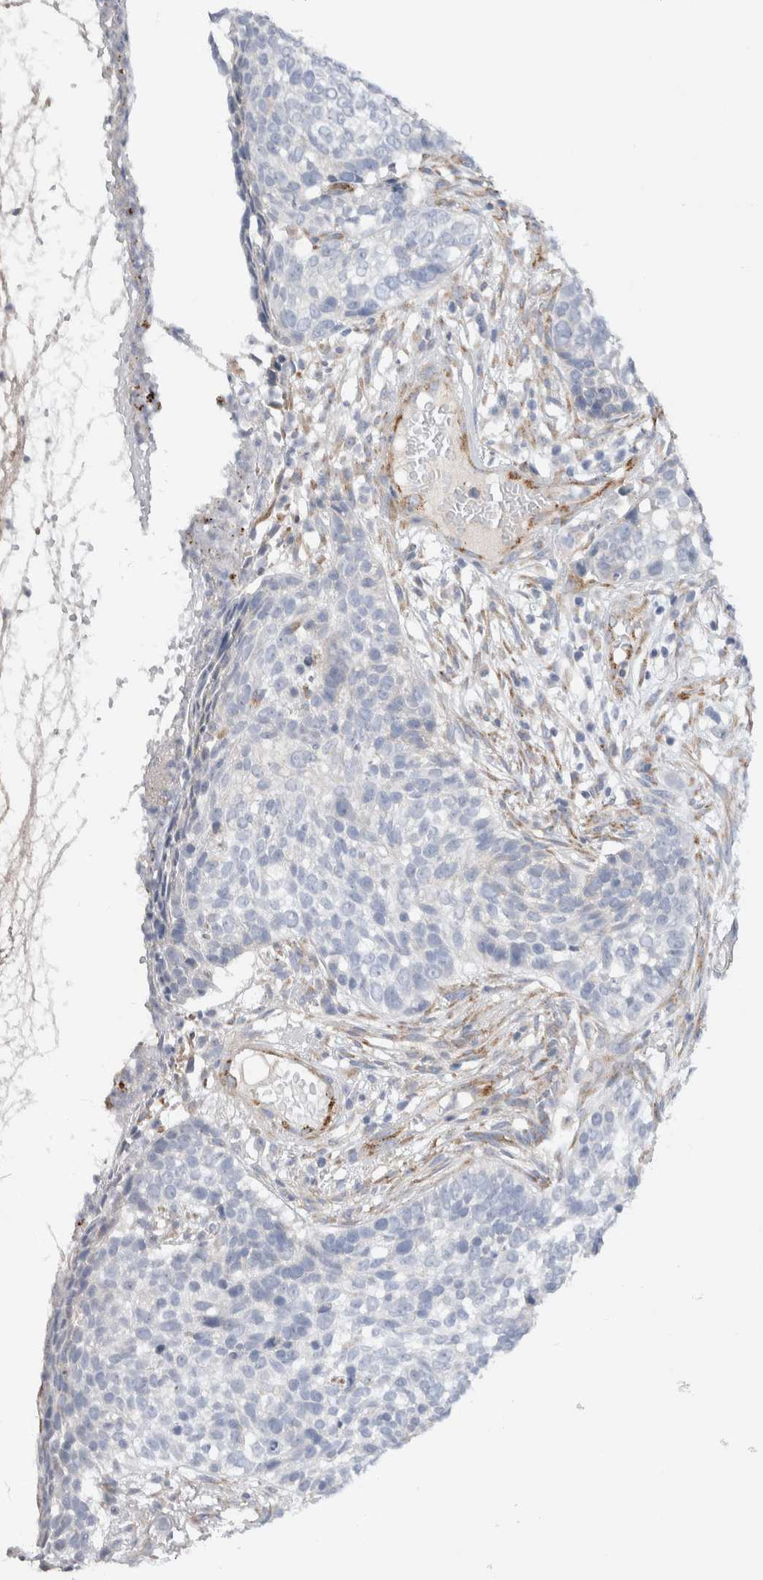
{"staining": {"intensity": "negative", "quantity": "none", "location": "none"}, "tissue": "skin cancer", "cell_type": "Tumor cells", "image_type": "cancer", "snomed": [{"axis": "morphology", "description": "Basal cell carcinoma"}, {"axis": "topography", "description": "Skin"}], "caption": "This histopathology image is of basal cell carcinoma (skin) stained with IHC to label a protein in brown with the nuclei are counter-stained blue. There is no staining in tumor cells. (DAB (3,3'-diaminobenzidine) IHC with hematoxylin counter stain).", "gene": "CNPY4", "patient": {"sex": "male", "age": 85}}